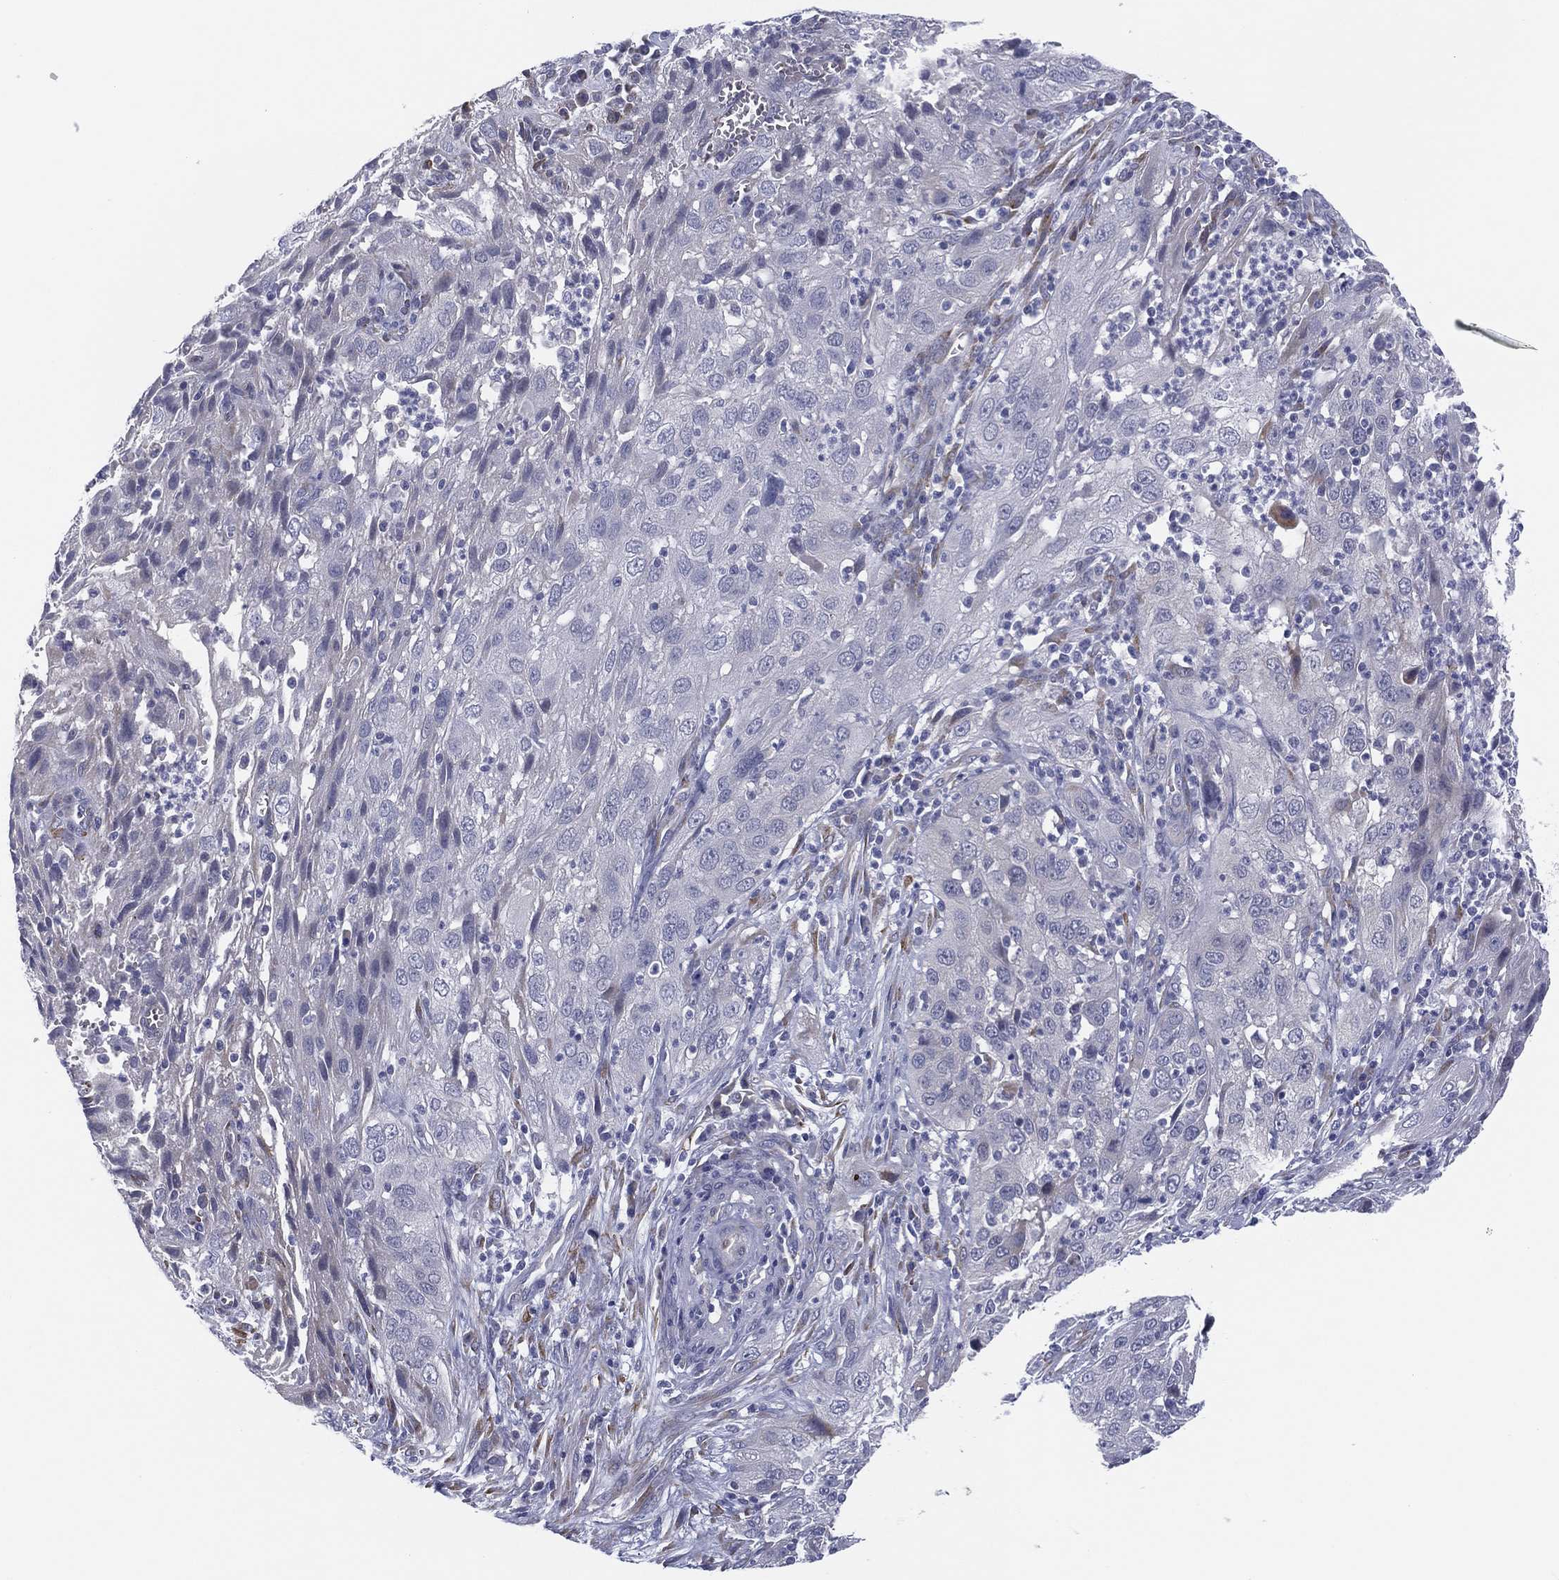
{"staining": {"intensity": "negative", "quantity": "none", "location": "none"}, "tissue": "cervical cancer", "cell_type": "Tumor cells", "image_type": "cancer", "snomed": [{"axis": "morphology", "description": "Squamous cell carcinoma, NOS"}, {"axis": "topography", "description": "Cervix"}], "caption": "Immunohistochemistry (IHC) image of human cervical cancer stained for a protein (brown), which displays no staining in tumor cells.", "gene": "MLF1", "patient": {"sex": "female", "age": 32}}